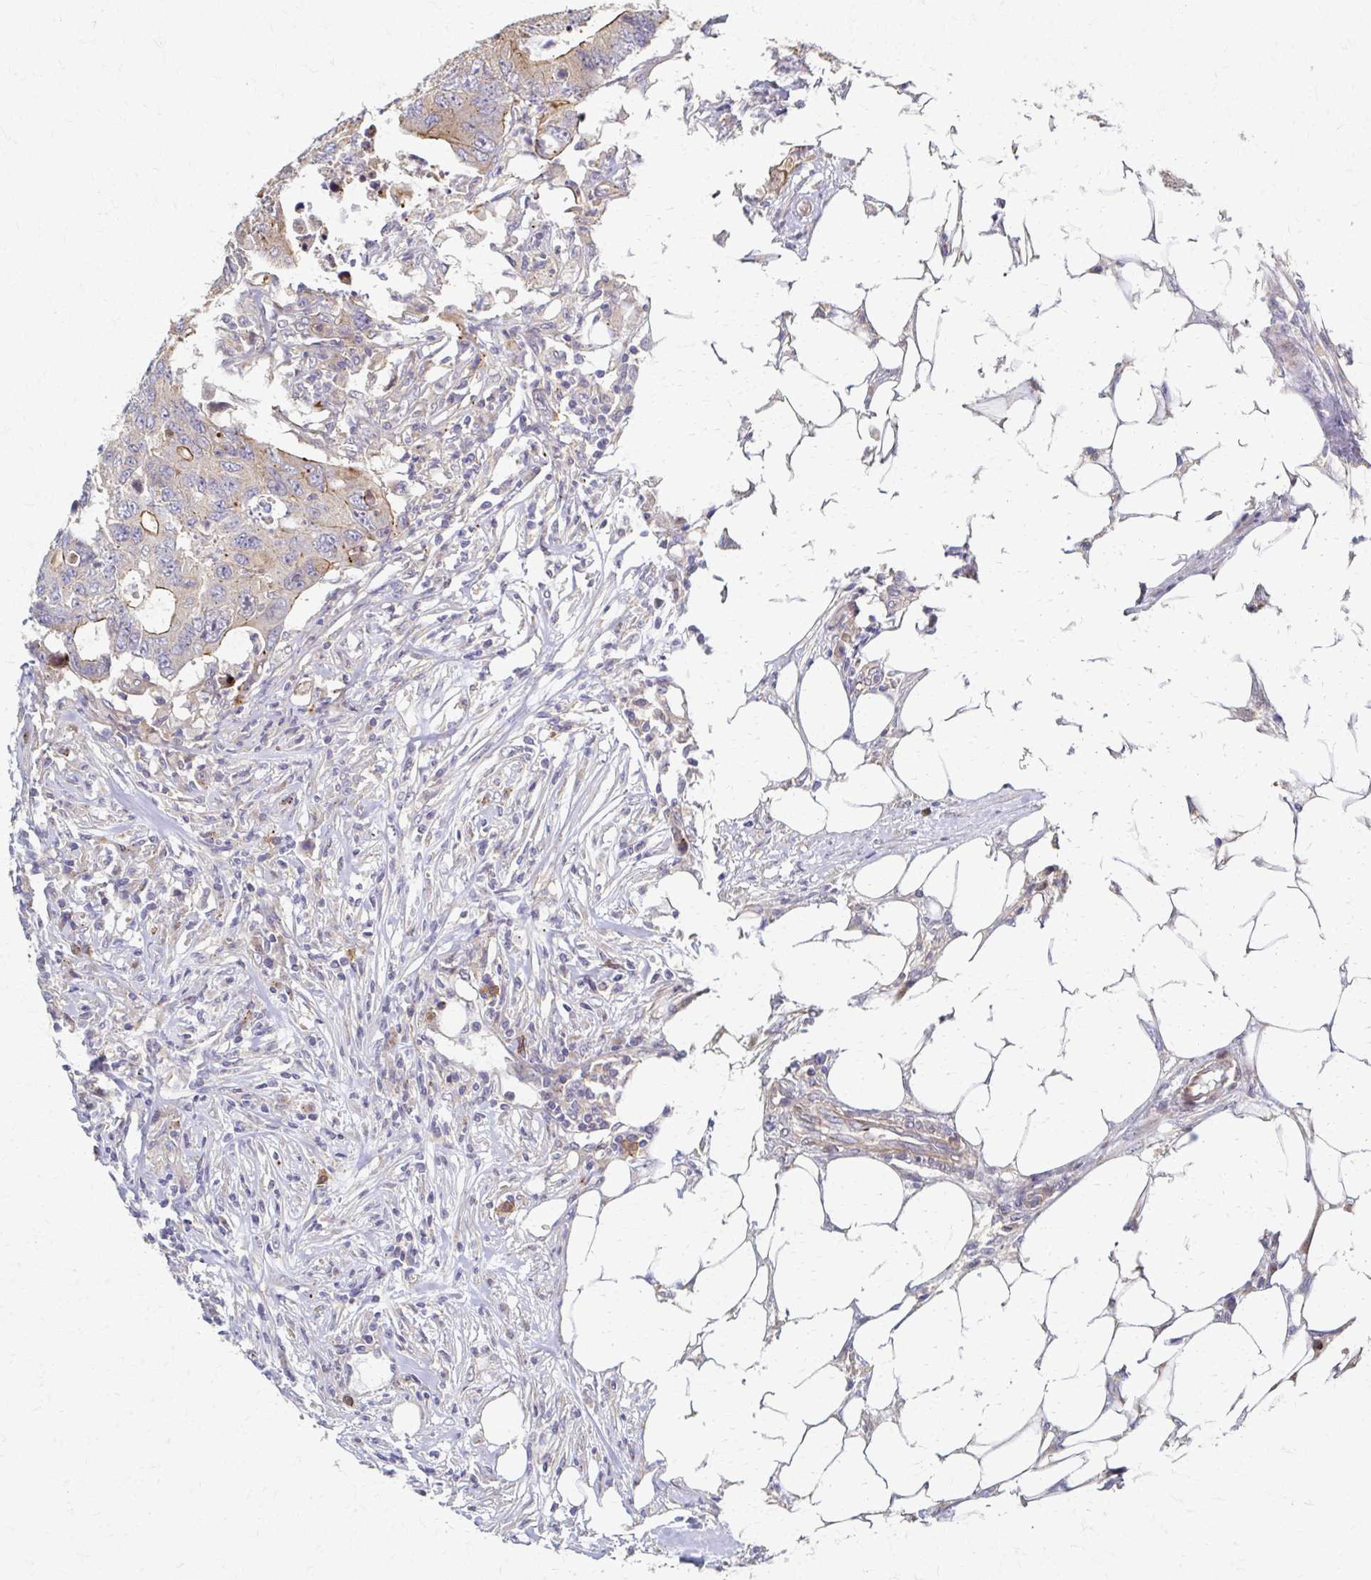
{"staining": {"intensity": "weak", "quantity": ">75%", "location": "cytoplasmic/membranous"}, "tissue": "colorectal cancer", "cell_type": "Tumor cells", "image_type": "cancer", "snomed": [{"axis": "morphology", "description": "Adenocarcinoma, NOS"}, {"axis": "topography", "description": "Colon"}], "caption": "A photomicrograph of colorectal adenocarcinoma stained for a protein reveals weak cytoplasmic/membranous brown staining in tumor cells.", "gene": "SKA2", "patient": {"sex": "male", "age": 71}}